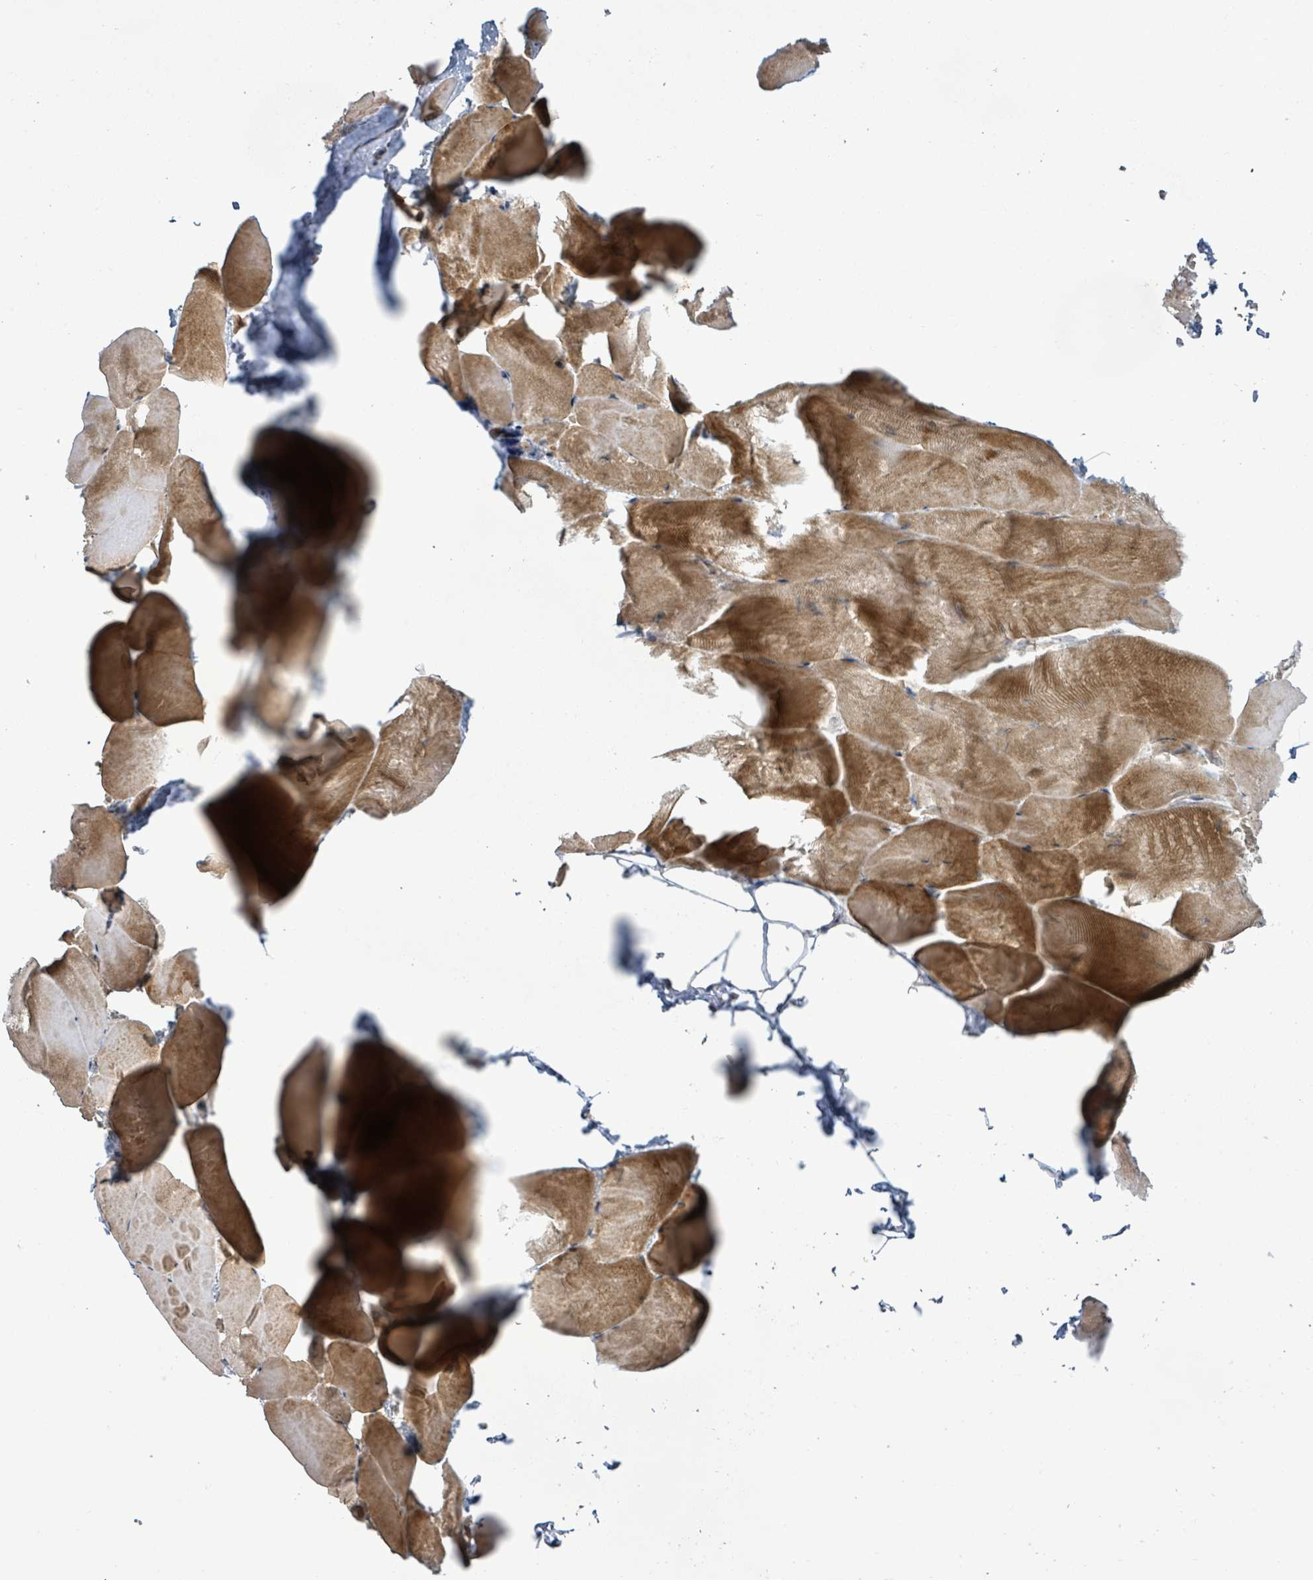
{"staining": {"intensity": "moderate", "quantity": ">75%", "location": "cytoplasmic/membranous"}, "tissue": "skeletal muscle", "cell_type": "Myocytes", "image_type": "normal", "snomed": [{"axis": "morphology", "description": "Normal tissue, NOS"}, {"axis": "topography", "description": "Skeletal muscle"}], "caption": "Myocytes reveal medium levels of moderate cytoplasmic/membranous positivity in about >75% of cells in normal human skeletal muscle.", "gene": "SLIT3", "patient": {"sex": "female", "age": 64}}